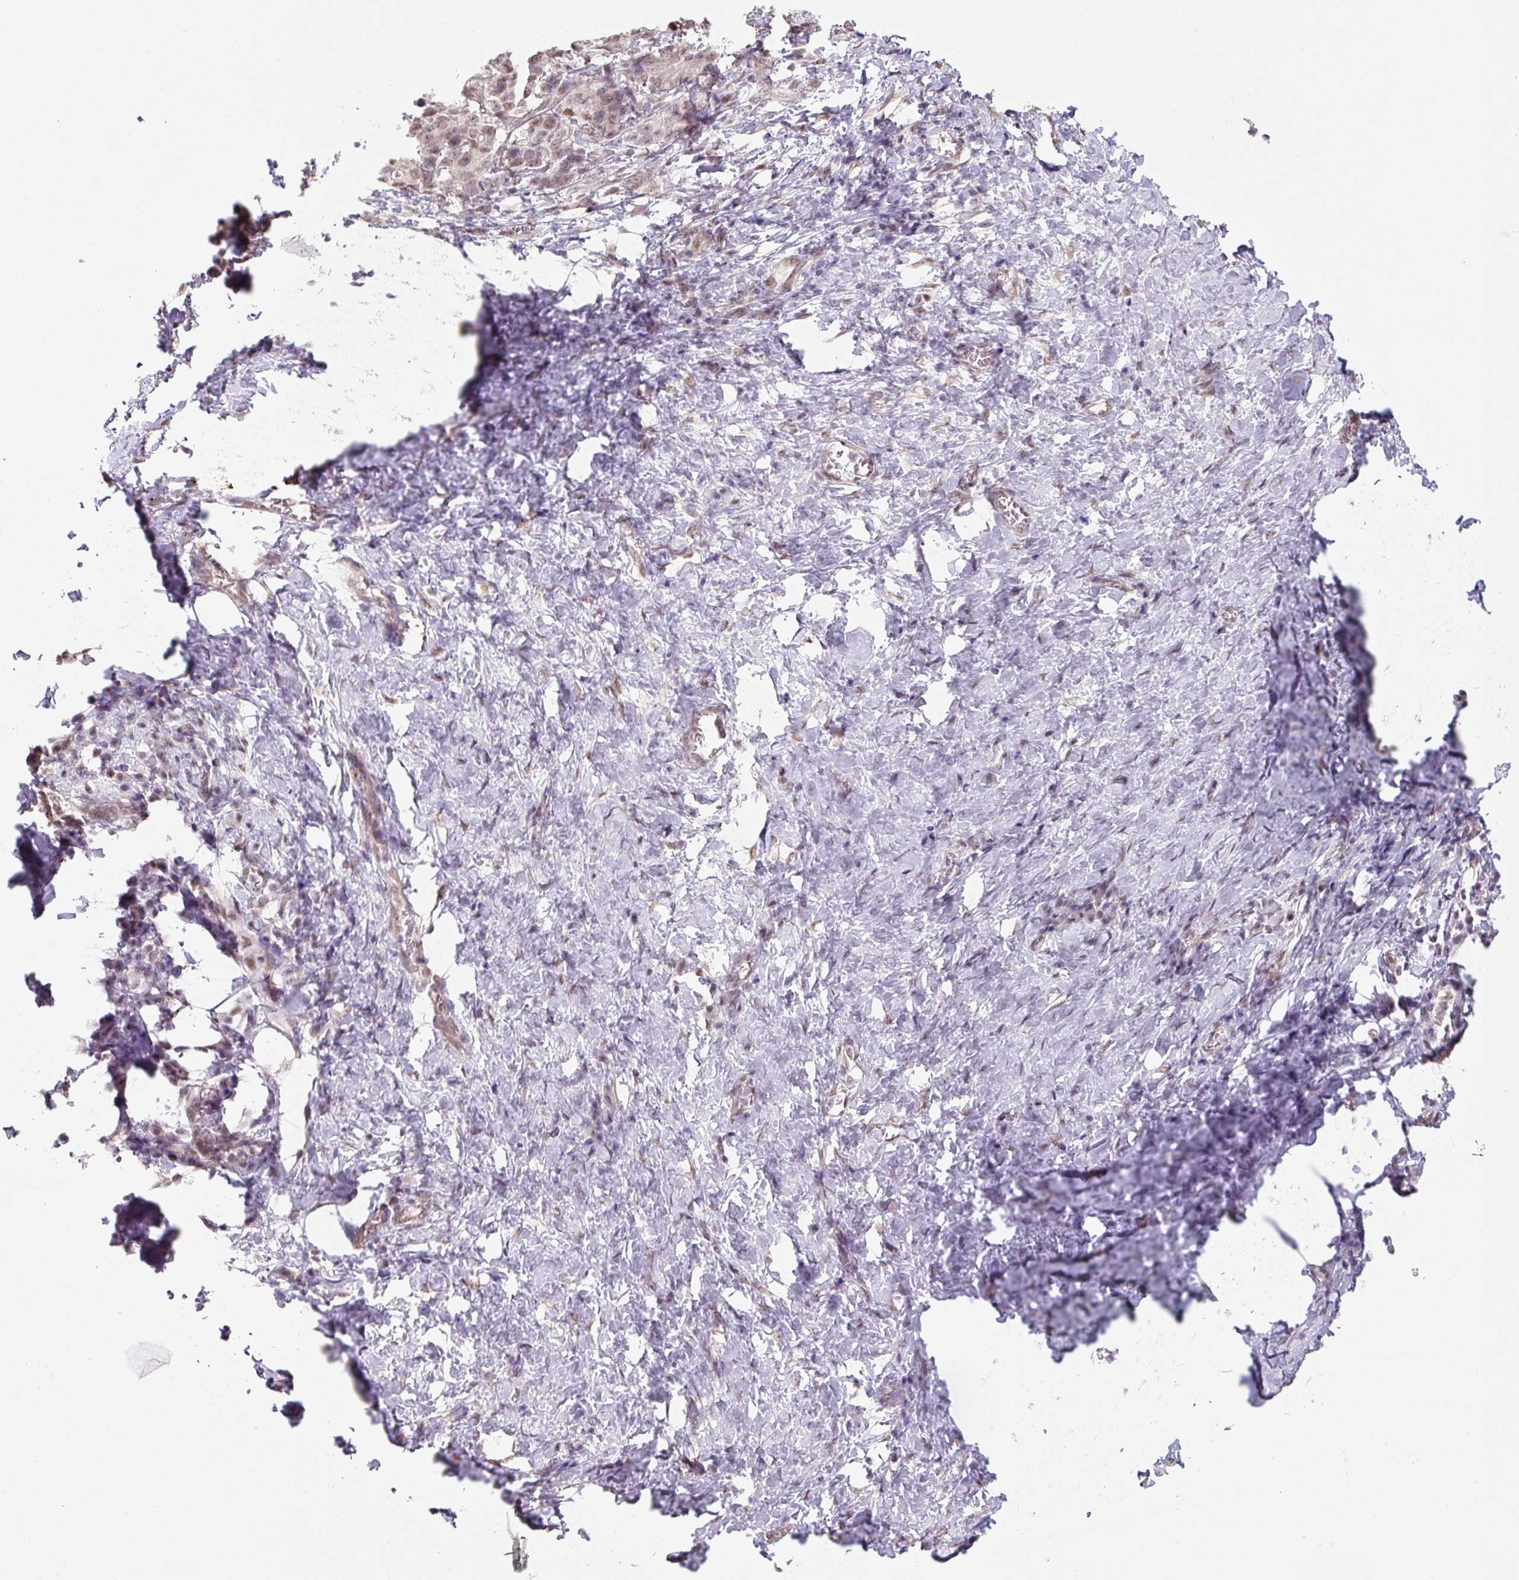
{"staining": {"intensity": "moderate", "quantity": "<25%", "location": "nuclear"}, "tissue": "stomach cancer", "cell_type": "Tumor cells", "image_type": "cancer", "snomed": [{"axis": "morphology", "description": "Normal tissue, NOS"}, {"axis": "morphology", "description": "Adenocarcinoma, NOS"}, {"axis": "topography", "description": "Stomach"}], "caption": "The micrograph exhibits staining of adenocarcinoma (stomach), revealing moderate nuclear protein staining (brown color) within tumor cells. The staining was performed using DAB (3,3'-diaminobenzidine) to visualize the protein expression in brown, while the nuclei were stained in blue with hematoxylin (Magnification: 20x).", "gene": "TCFL5", "patient": {"sex": "female", "age": 64}}